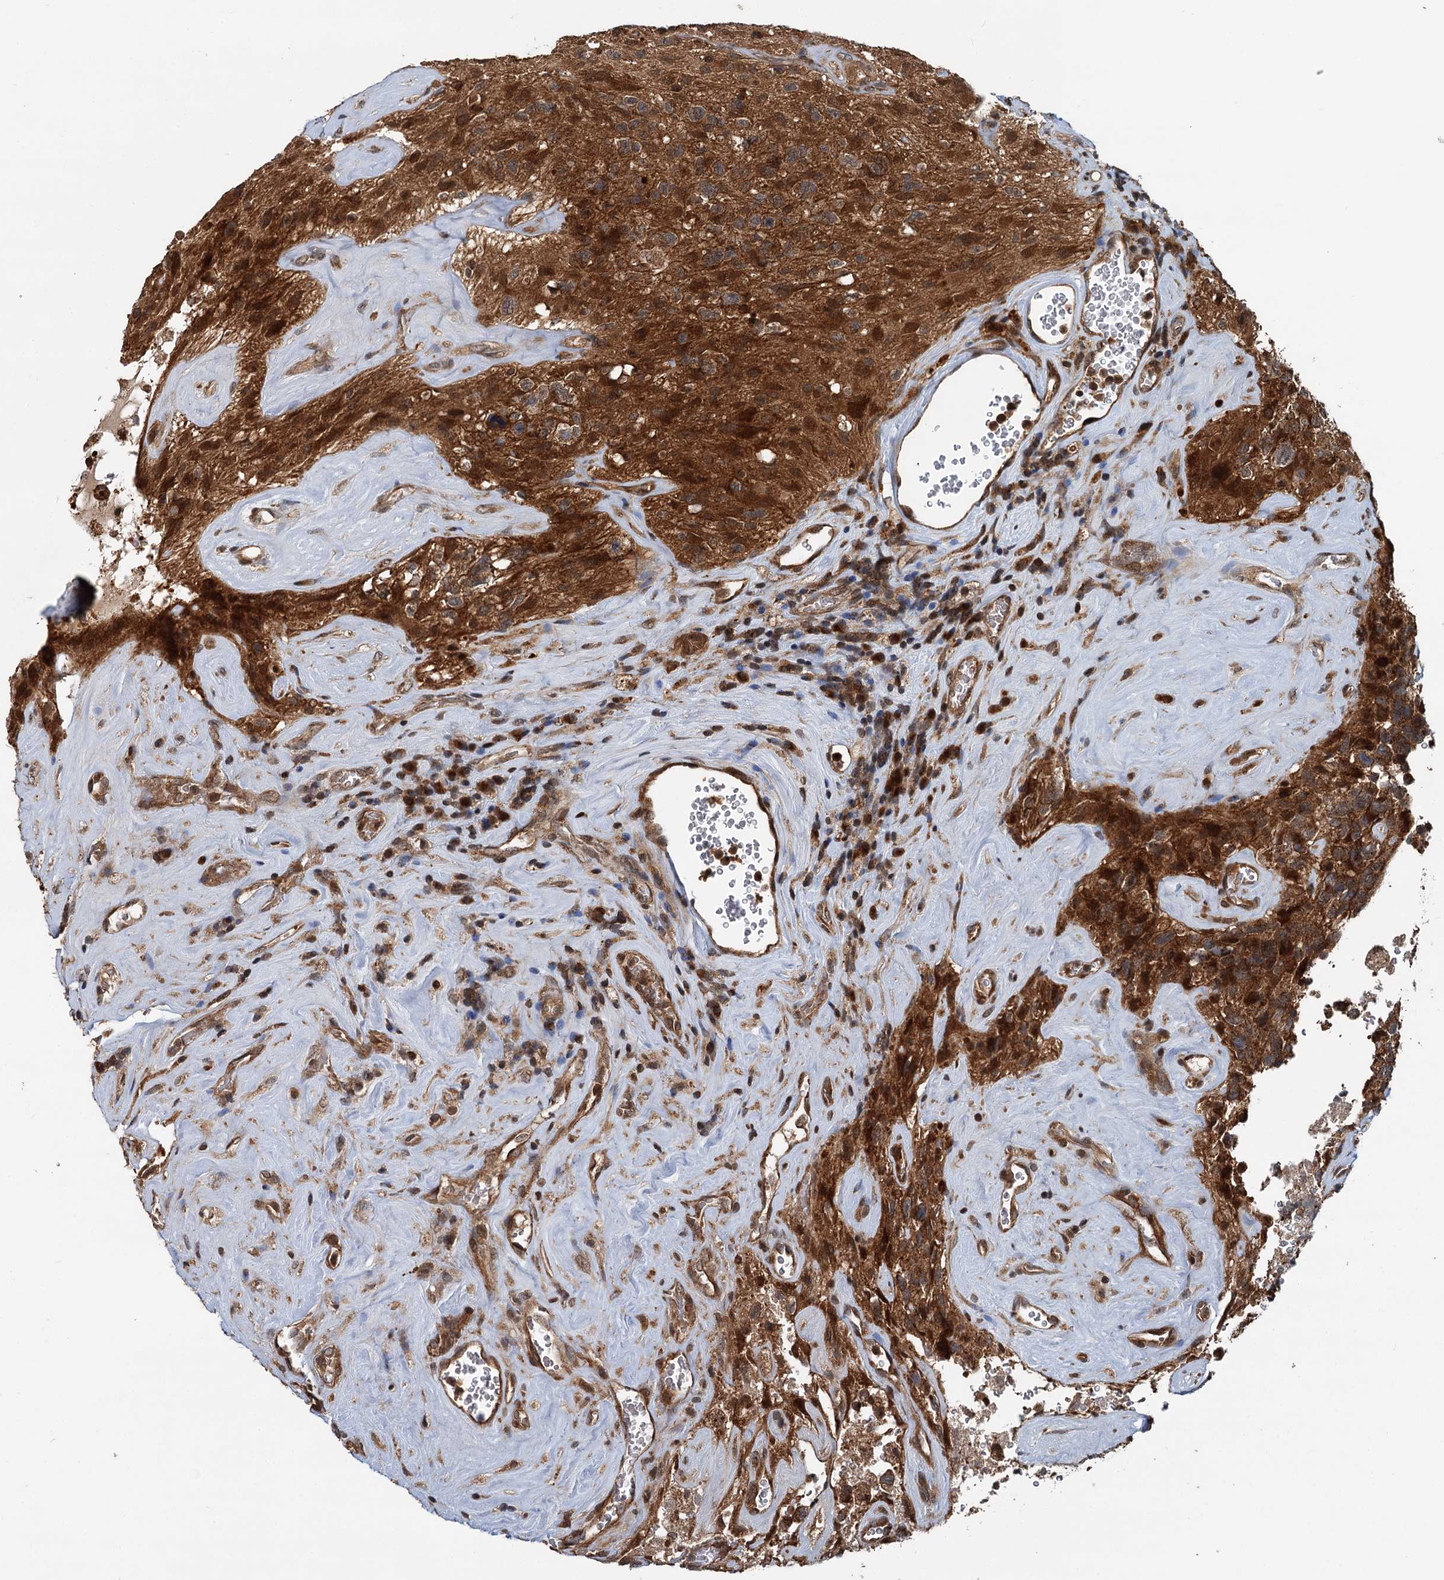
{"staining": {"intensity": "strong", "quantity": ">75%", "location": "cytoplasmic/membranous"}, "tissue": "glioma", "cell_type": "Tumor cells", "image_type": "cancer", "snomed": [{"axis": "morphology", "description": "Glioma, malignant, High grade"}, {"axis": "topography", "description": "Brain"}], "caption": "Glioma stained with a brown dye shows strong cytoplasmic/membranous positive staining in approximately >75% of tumor cells.", "gene": "STUB1", "patient": {"sex": "male", "age": 69}}